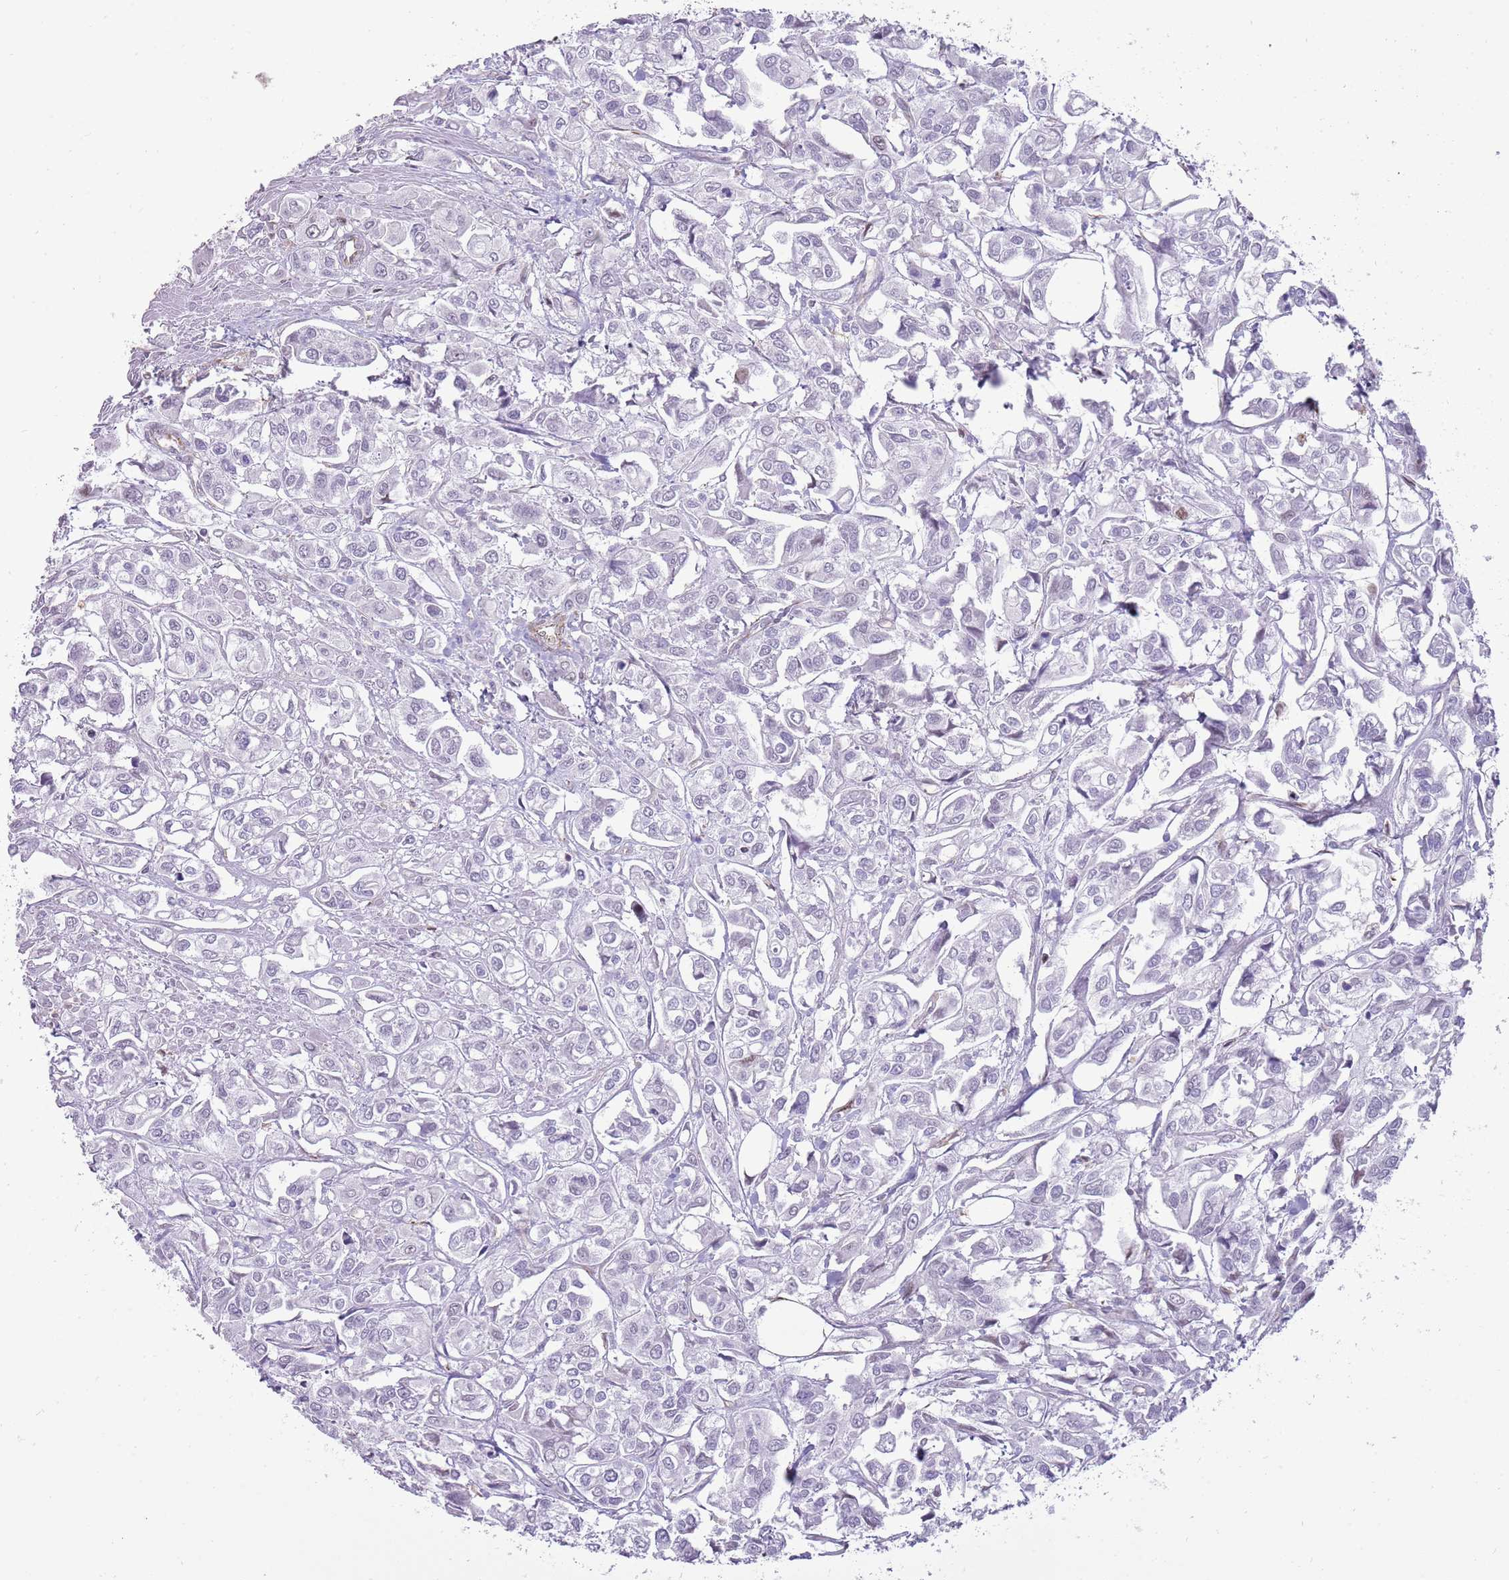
{"staining": {"intensity": "negative", "quantity": "none", "location": "none"}, "tissue": "urothelial cancer", "cell_type": "Tumor cells", "image_type": "cancer", "snomed": [{"axis": "morphology", "description": "Urothelial carcinoma, High grade"}, {"axis": "topography", "description": "Urinary bladder"}], "caption": "Human high-grade urothelial carcinoma stained for a protein using IHC displays no staining in tumor cells.", "gene": "NBPF3", "patient": {"sex": "male", "age": 67}}